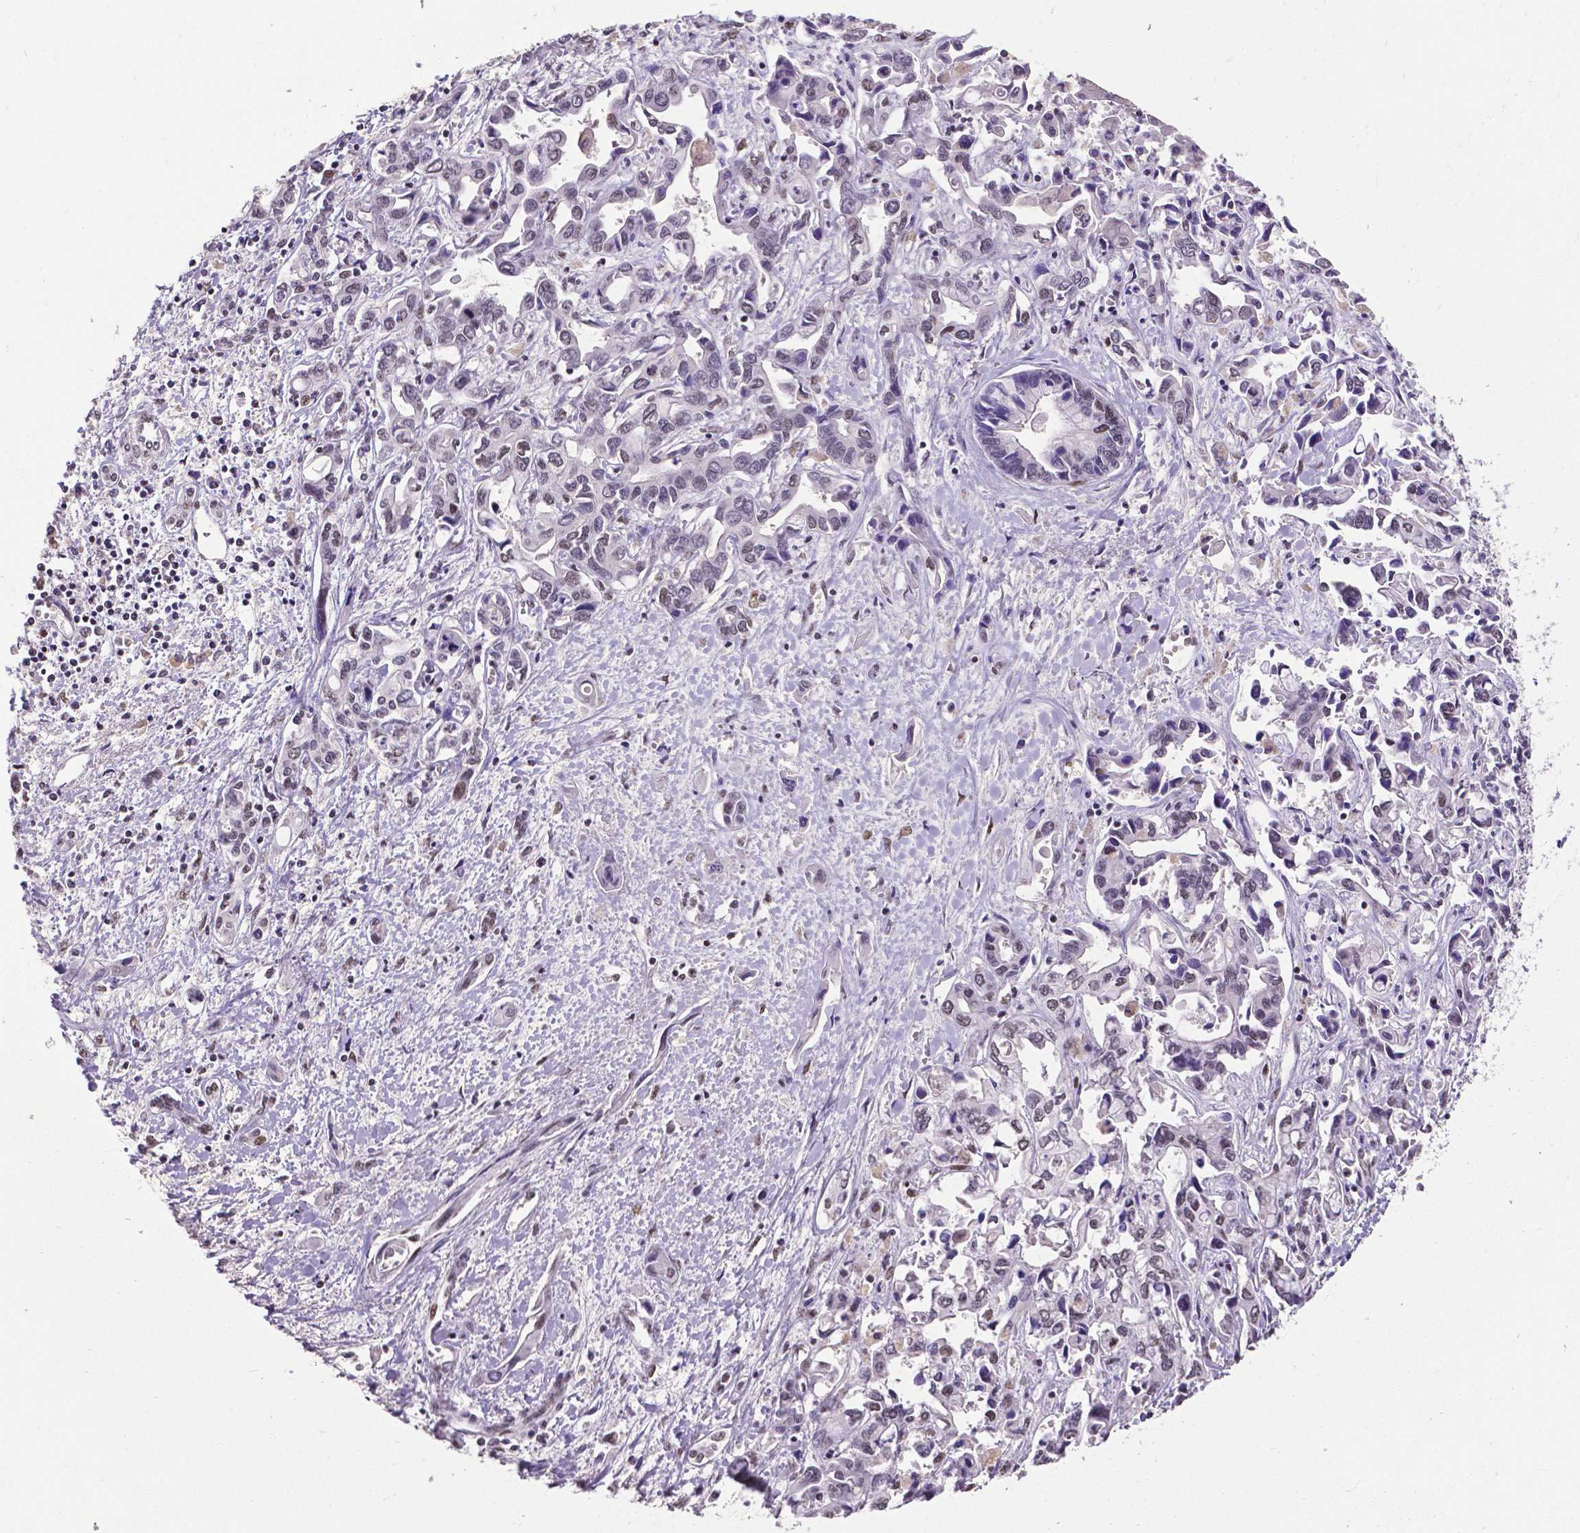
{"staining": {"intensity": "negative", "quantity": "none", "location": "none"}, "tissue": "liver cancer", "cell_type": "Tumor cells", "image_type": "cancer", "snomed": [{"axis": "morphology", "description": "Cholangiocarcinoma"}, {"axis": "topography", "description": "Liver"}], "caption": "Tumor cells show no significant expression in cholangiocarcinoma (liver).", "gene": "REST", "patient": {"sex": "female", "age": 64}}